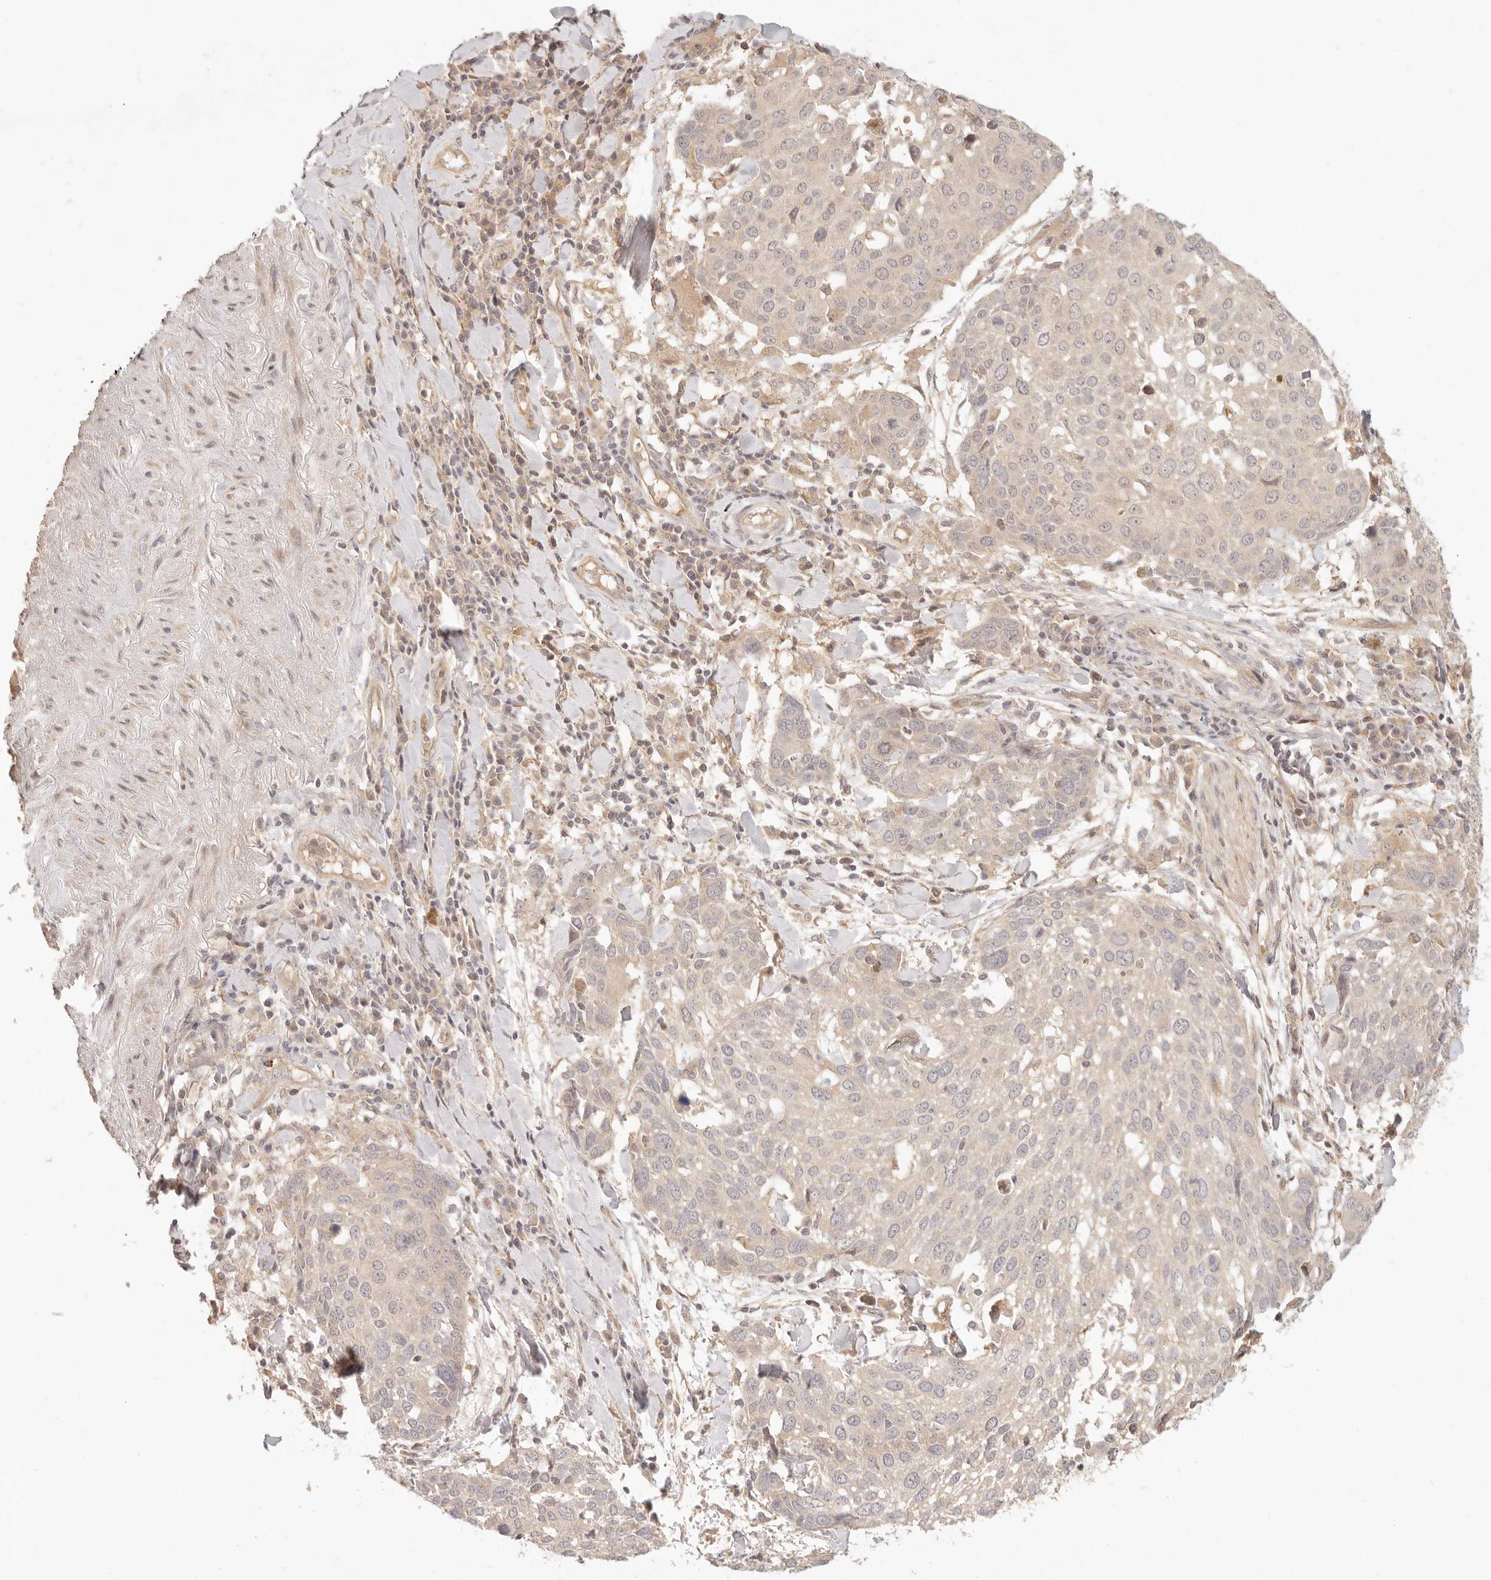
{"staining": {"intensity": "negative", "quantity": "none", "location": "none"}, "tissue": "lung cancer", "cell_type": "Tumor cells", "image_type": "cancer", "snomed": [{"axis": "morphology", "description": "Squamous cell carcinoma, NOS"}, {"axis": "topography", "description": "Lung"}], "caption": "IHC of lung cancer shows no staining in tumor cells.", "gene": "PPP1R3B", "patient": {"sex": "male", "age": 65}}